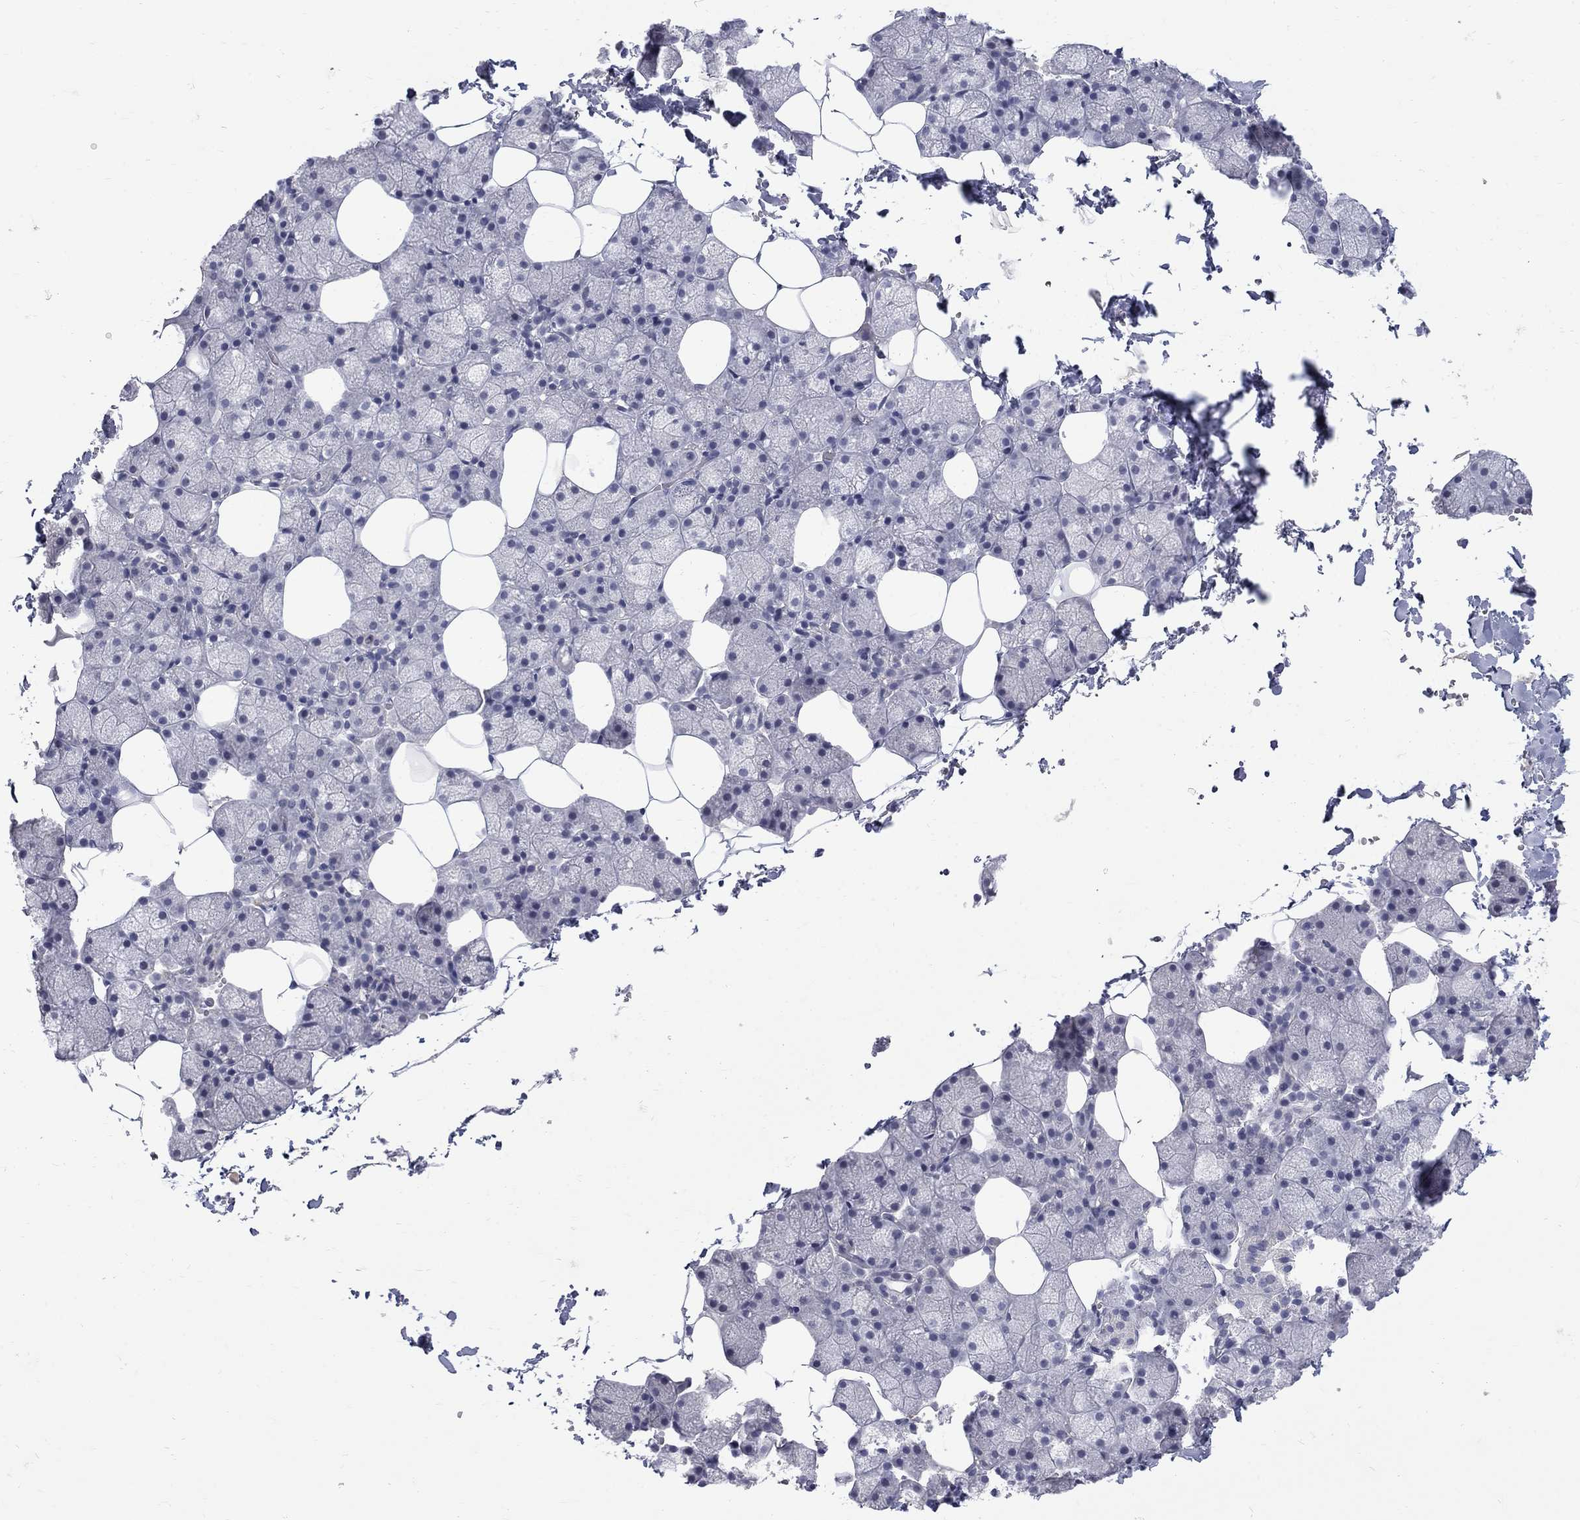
{"staining": {"intensity": "negative", "quantity": "none", "location": "none"}, "tissue": "salivary gland", "cell_type": "Glandular cells", "image_type": "normal", "snomed": [{"axis": "morphology", "description": "Normal tissue, NOS"}, {"axis": "topography", "description": "Salivary gland"}], "caption": "High power microscopy micrograph of an immunohistochemistry micrograph of unremarkable salivary gland, revealing no significant expression in glandular cells.", "gene": "CTNND2", "patient": {"sex": "male", "age": 38}}